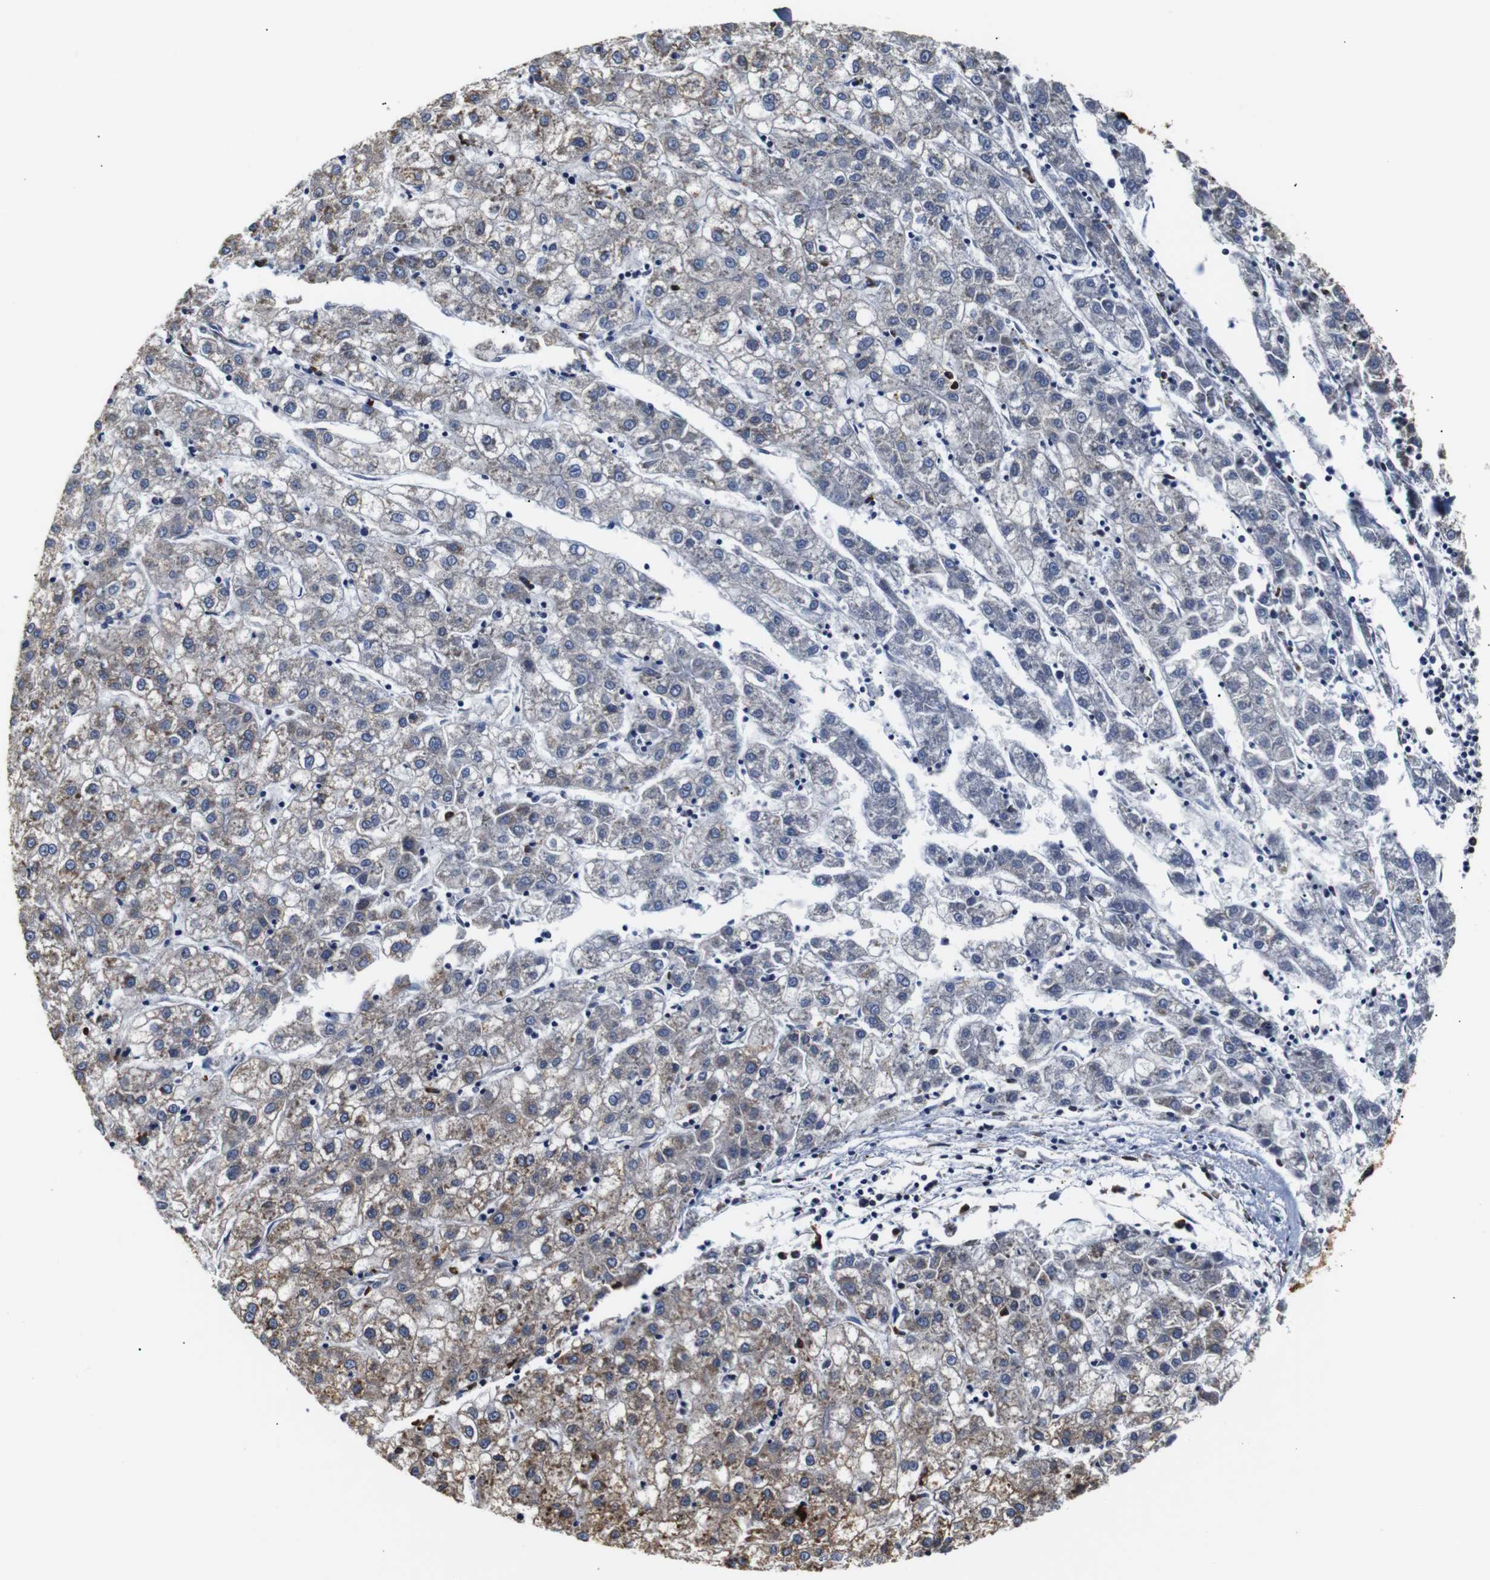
{"staining": {"intensity": "weak", "quantity": "<25%", "location": "cytoplasmic/membranous"}, "tissue": "liver cancer", "cell_type": "Tumor cells", "image_type": "cancer", "snomed": [{"axis": "morphology", "description": "Carcinoma, Hepatocellular, NOS"}, {"axis": "topography", "description": "Liver"}], "caption": "The histopathology image reveals no staining of tumor cells in hepatocellular carcinoma (liver).", "gene": "HHIP", "patient": {"sex": "male", "age": 72}}